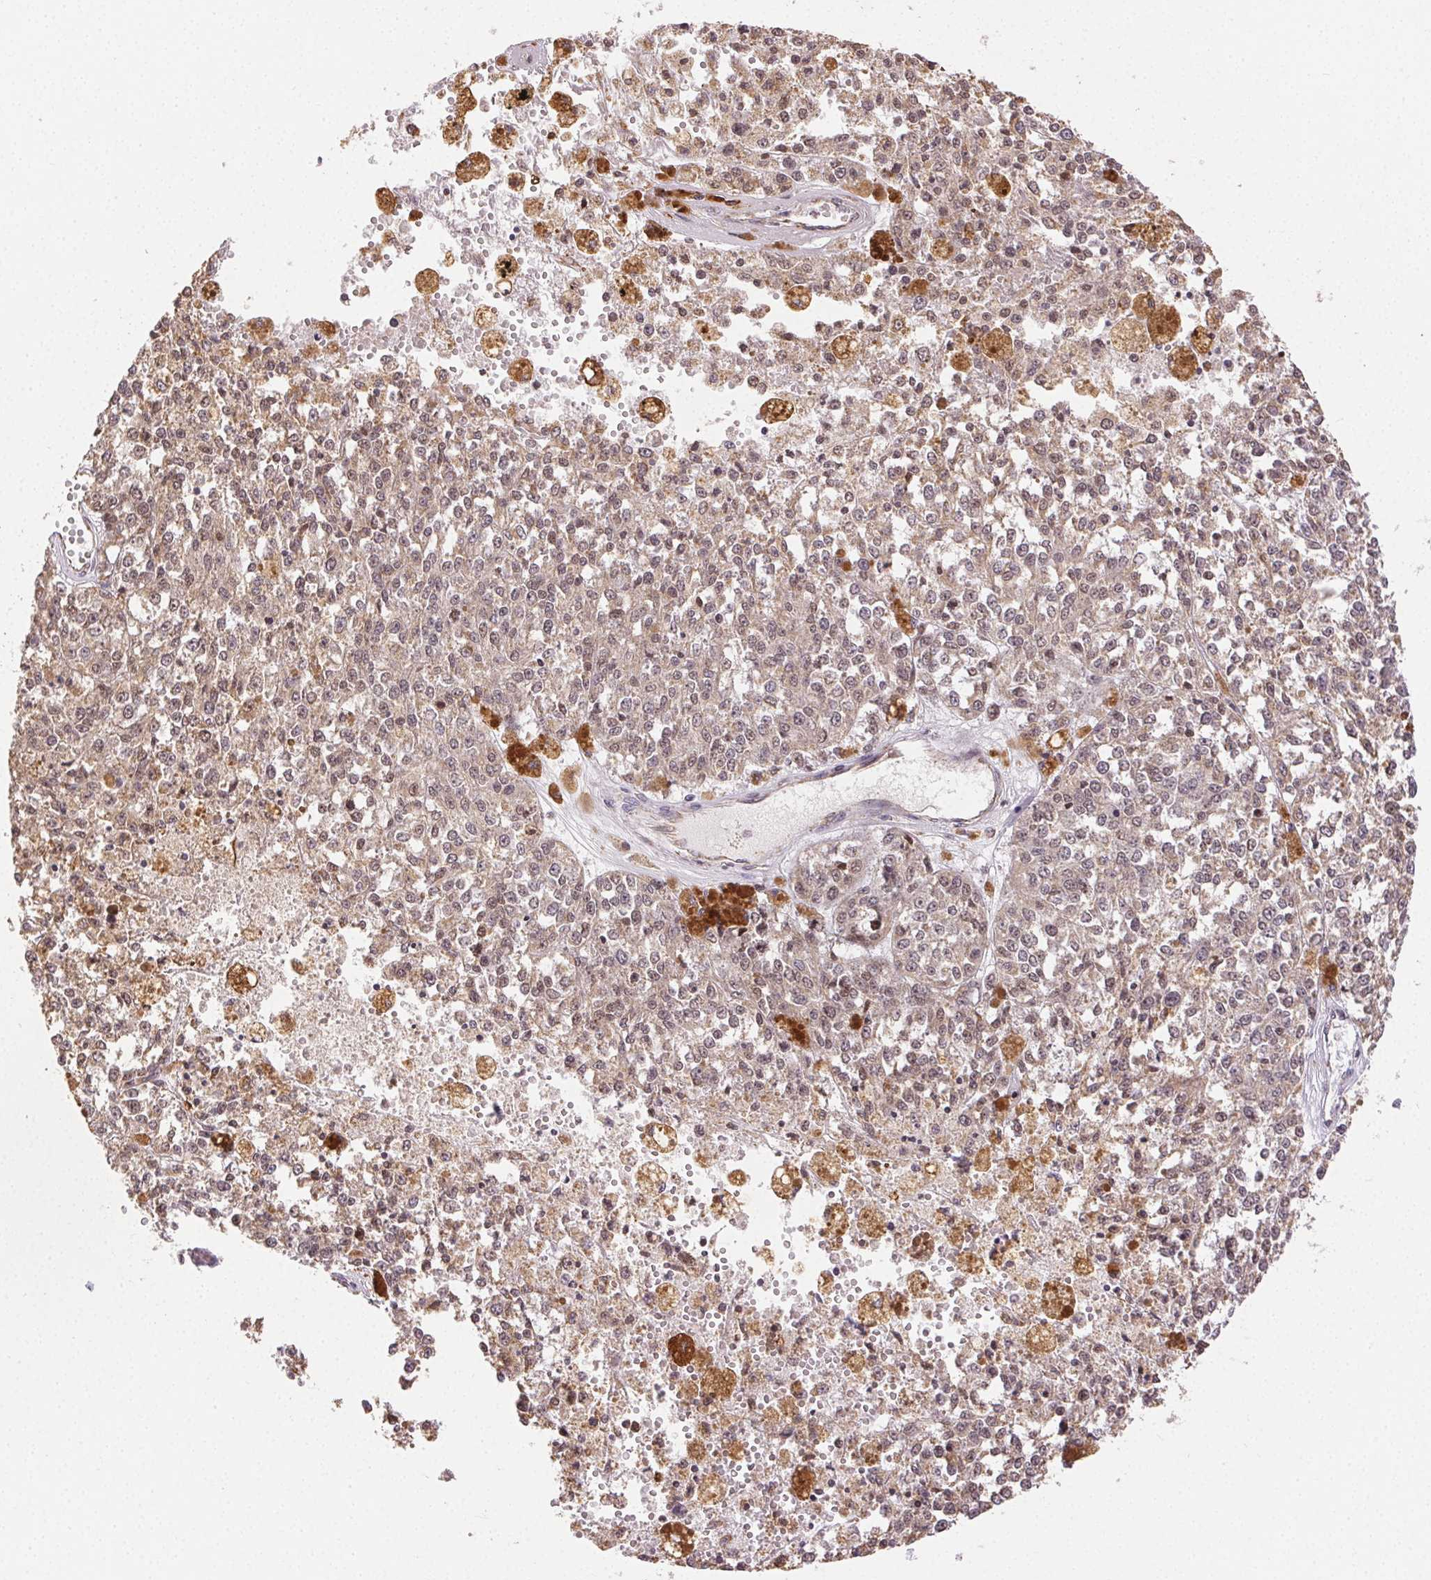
{"staining": {"intensity": "weak", "quantity": "<25%", "location": "cytoplasmic/membranous"}, "tissue": "melanoma", "cell_type": "Tumor cells", "image_type": "cancer", "snomed": [{"axis": "morphology", "description": "Malignant melanoma, Metastatic site"}, {"axis": "topography", "description": "Lymph node"}], "caption": "Immunohistochemistry (IHC) photomicrograph of neoplastic tissue: human malignant melanoma (metastatic site) stained with DAB shows no significant protein staining in tumor cells.", "gene": "PIWIL4", "patient": {"sex": "female", "age": 64}}